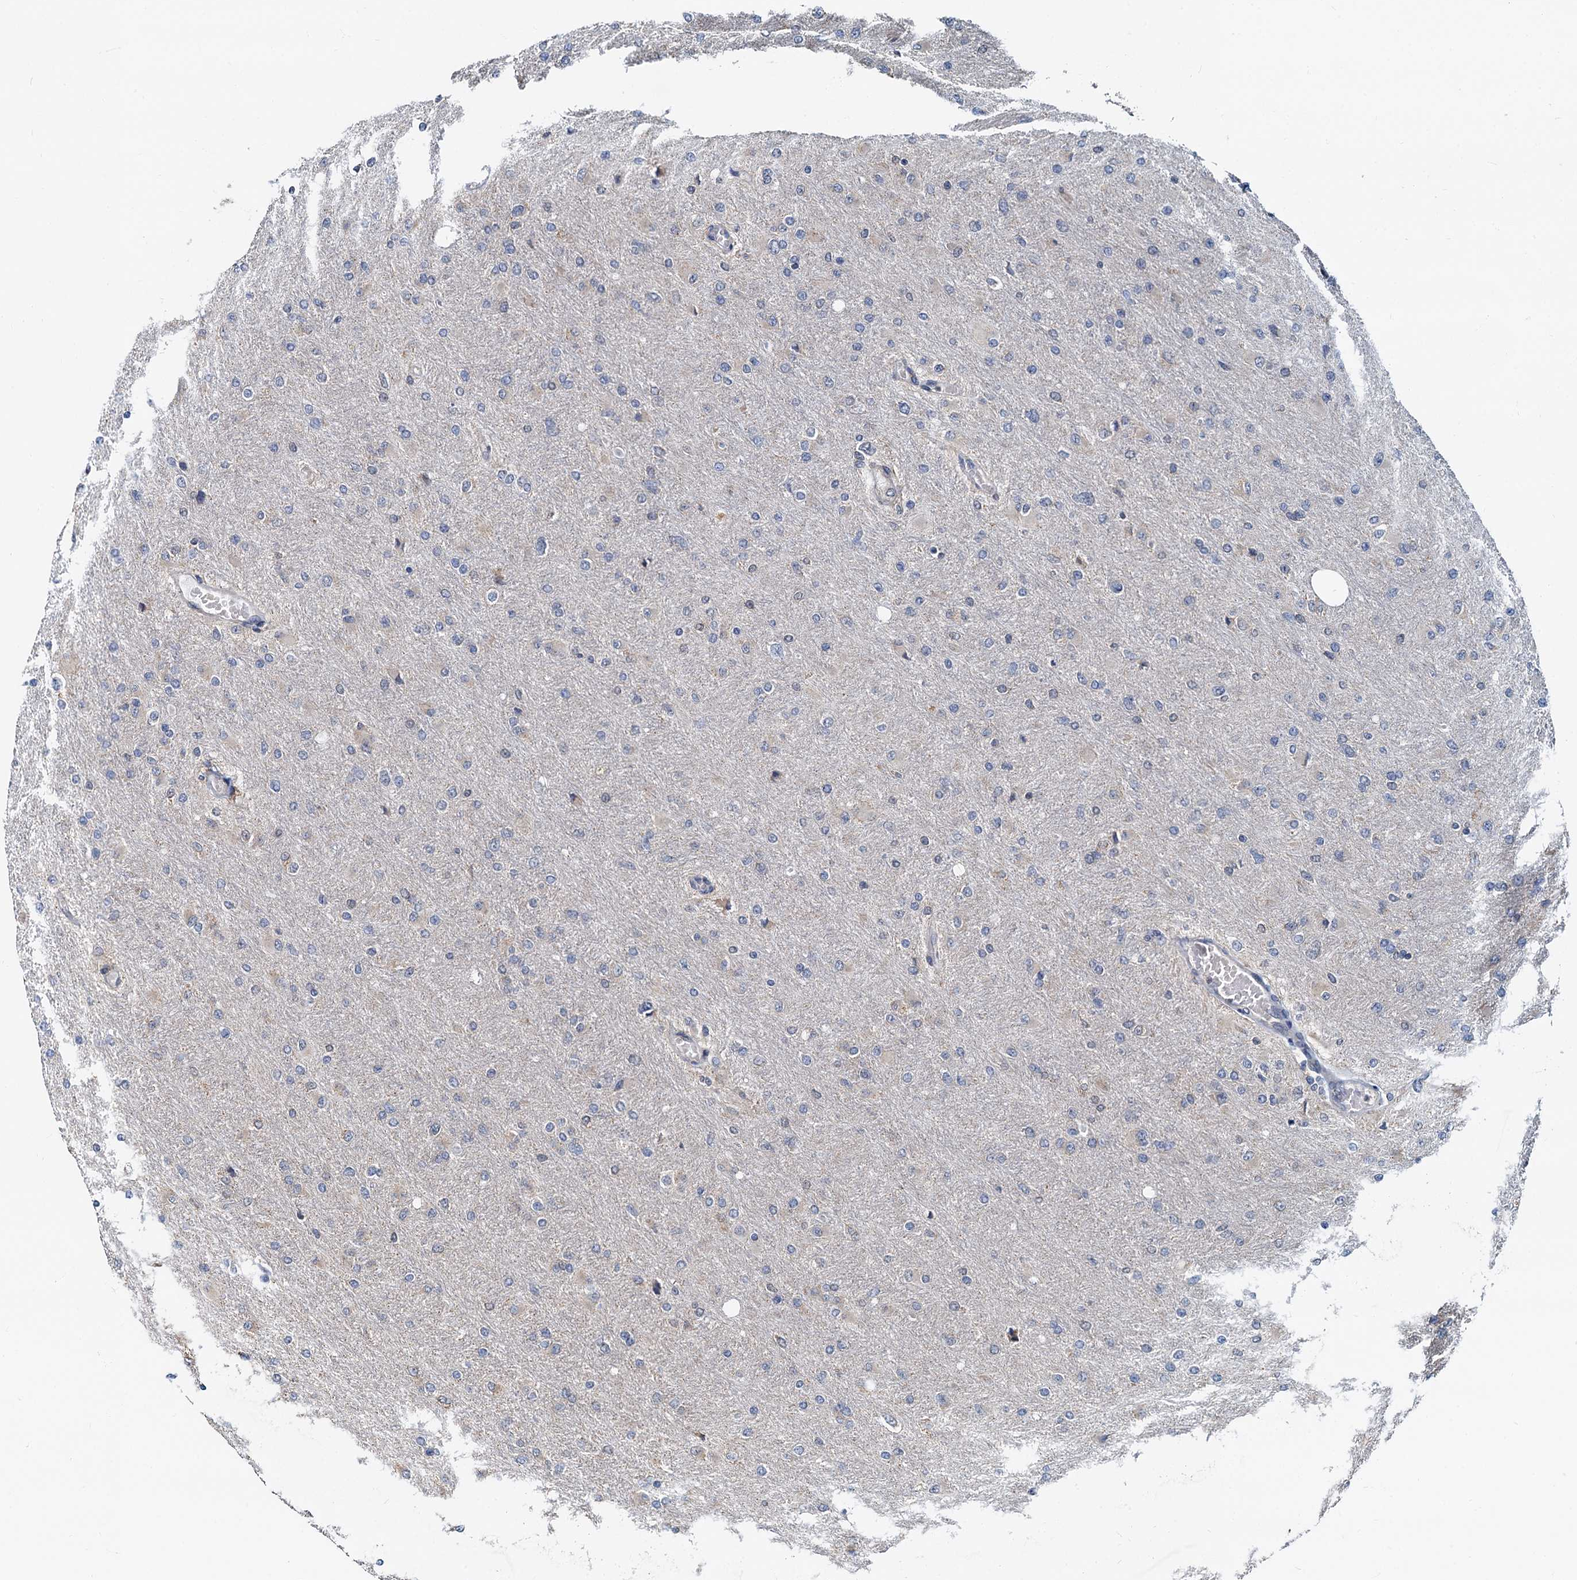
{"staining": {"intensity": "negative", "quantity": "none", "location": "none"}, "tissue": "glioma", "cell_type": "Tumor cells", "image_type": "cancer", "snomed": [{"axis": "morphology", "description": "Glioma, malignant, High grade"}, {"axis": "topography", "description": "Cerebral cortex"}], "caption": "Glioma was stained to show a protein in brown. There is no significant expression in tumor cells. The staining was performed using DAB to visualize the protein expression in brown, while the nuclei were stained in blue with hematoxylin (Magnification: 20x).", "gene": "MCMBP", "patient": {"sex": "female", "age": 36}}